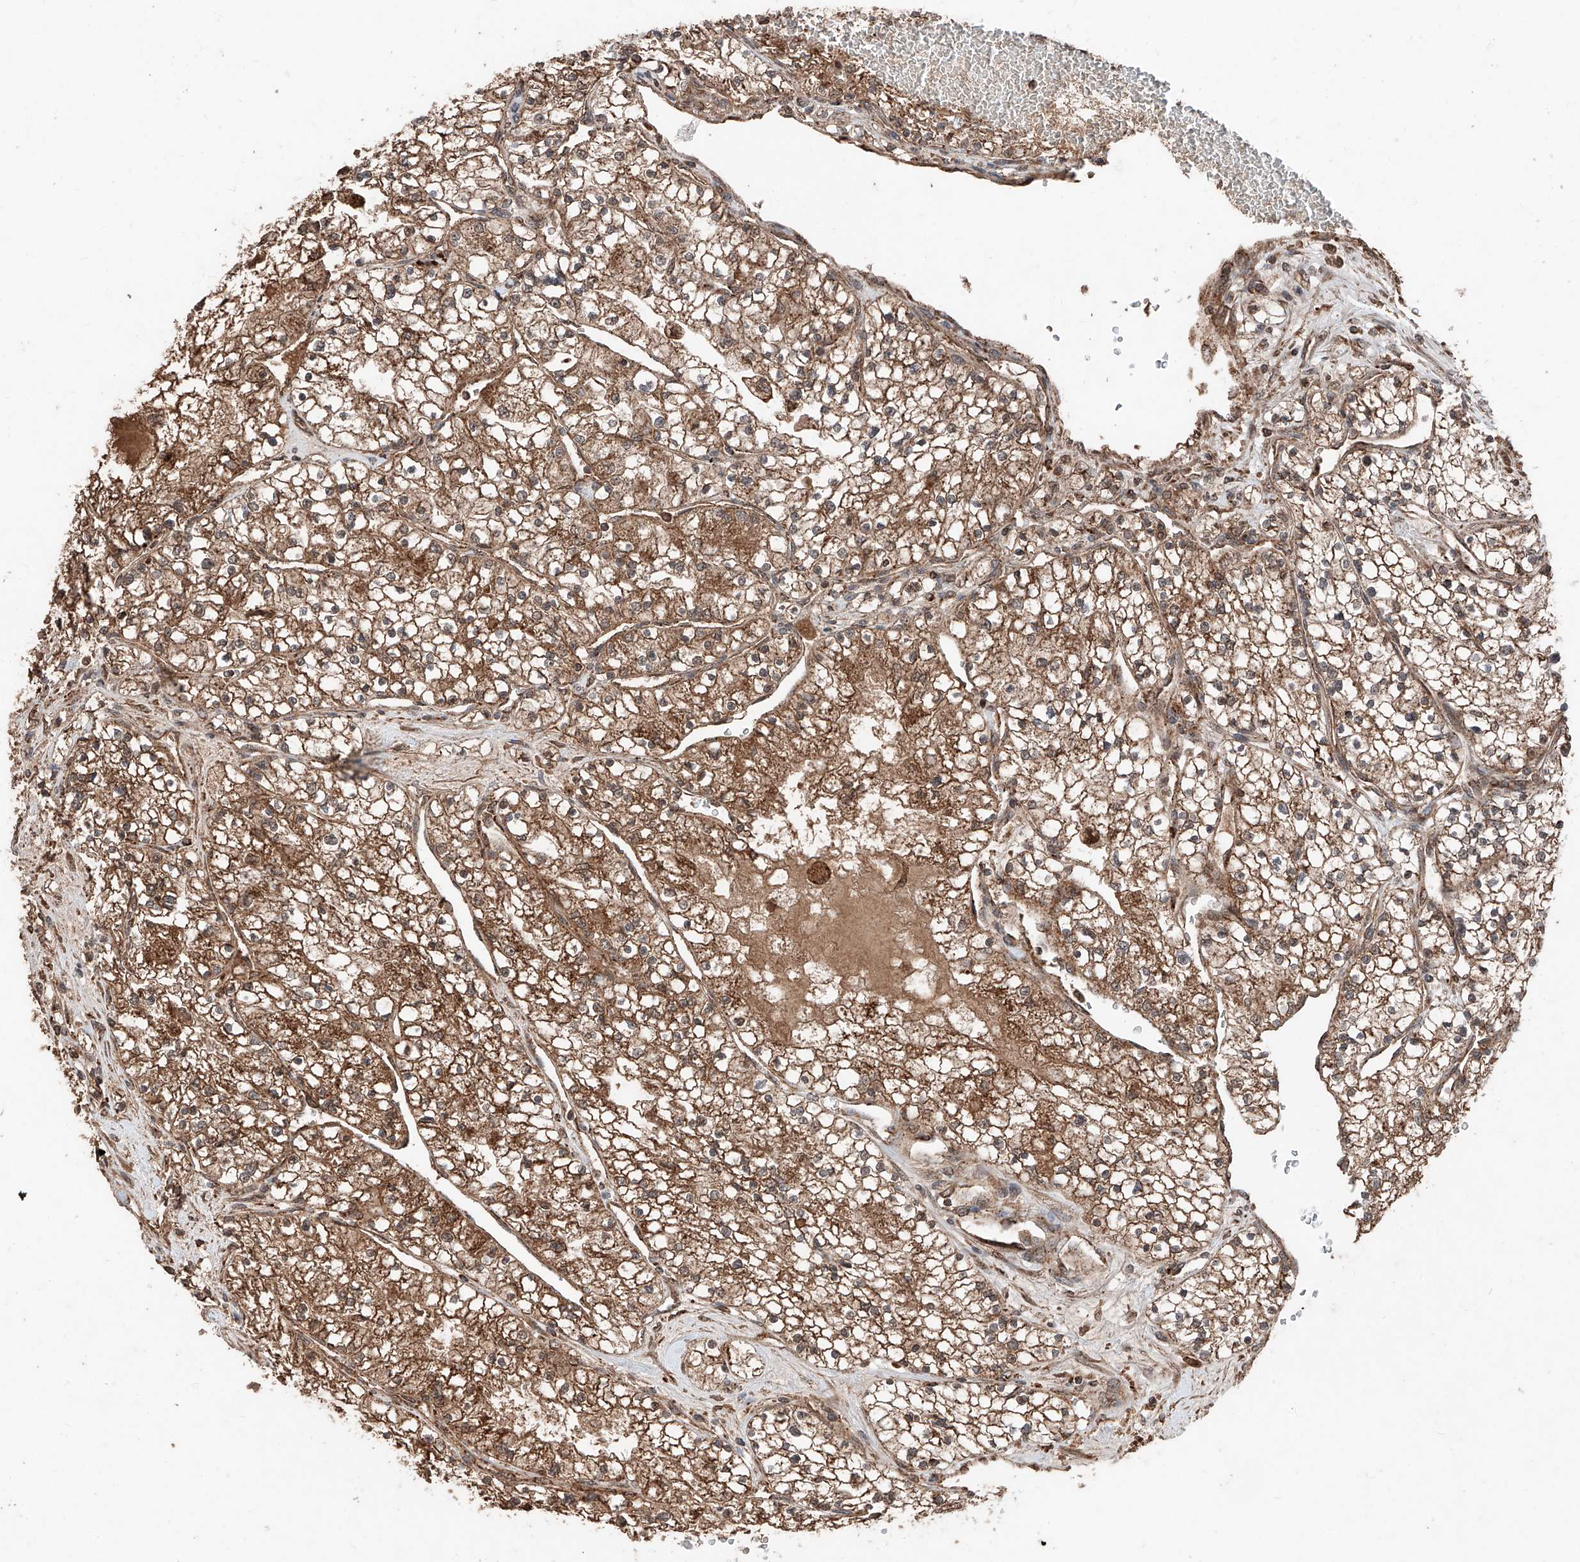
{"staining": {"intensity": "moderate", "quantity": ">75%", "location": "cytoplasmic/membranous"}, "tissue": "renal cancer", "cell_type": "Tumor cells", "image_type": "cancer", "snomed": [{"axis": "morphology", "description": "Normal tissue, NOS"}, {"axis": "morphology", "description": "Adenocarcinoma, NOS"}, {"axis": "topography", "description": "Kidney"}], "caption": "Adenocarcinoma (renal) stained with immunohistochemistry (IHC) demonstrates moderate cytoplasmic/membranous staining in approximately >75% of tumor cells.", "gene": "ZSCAN29", "patient": {"sex": "male", "age": 68}}